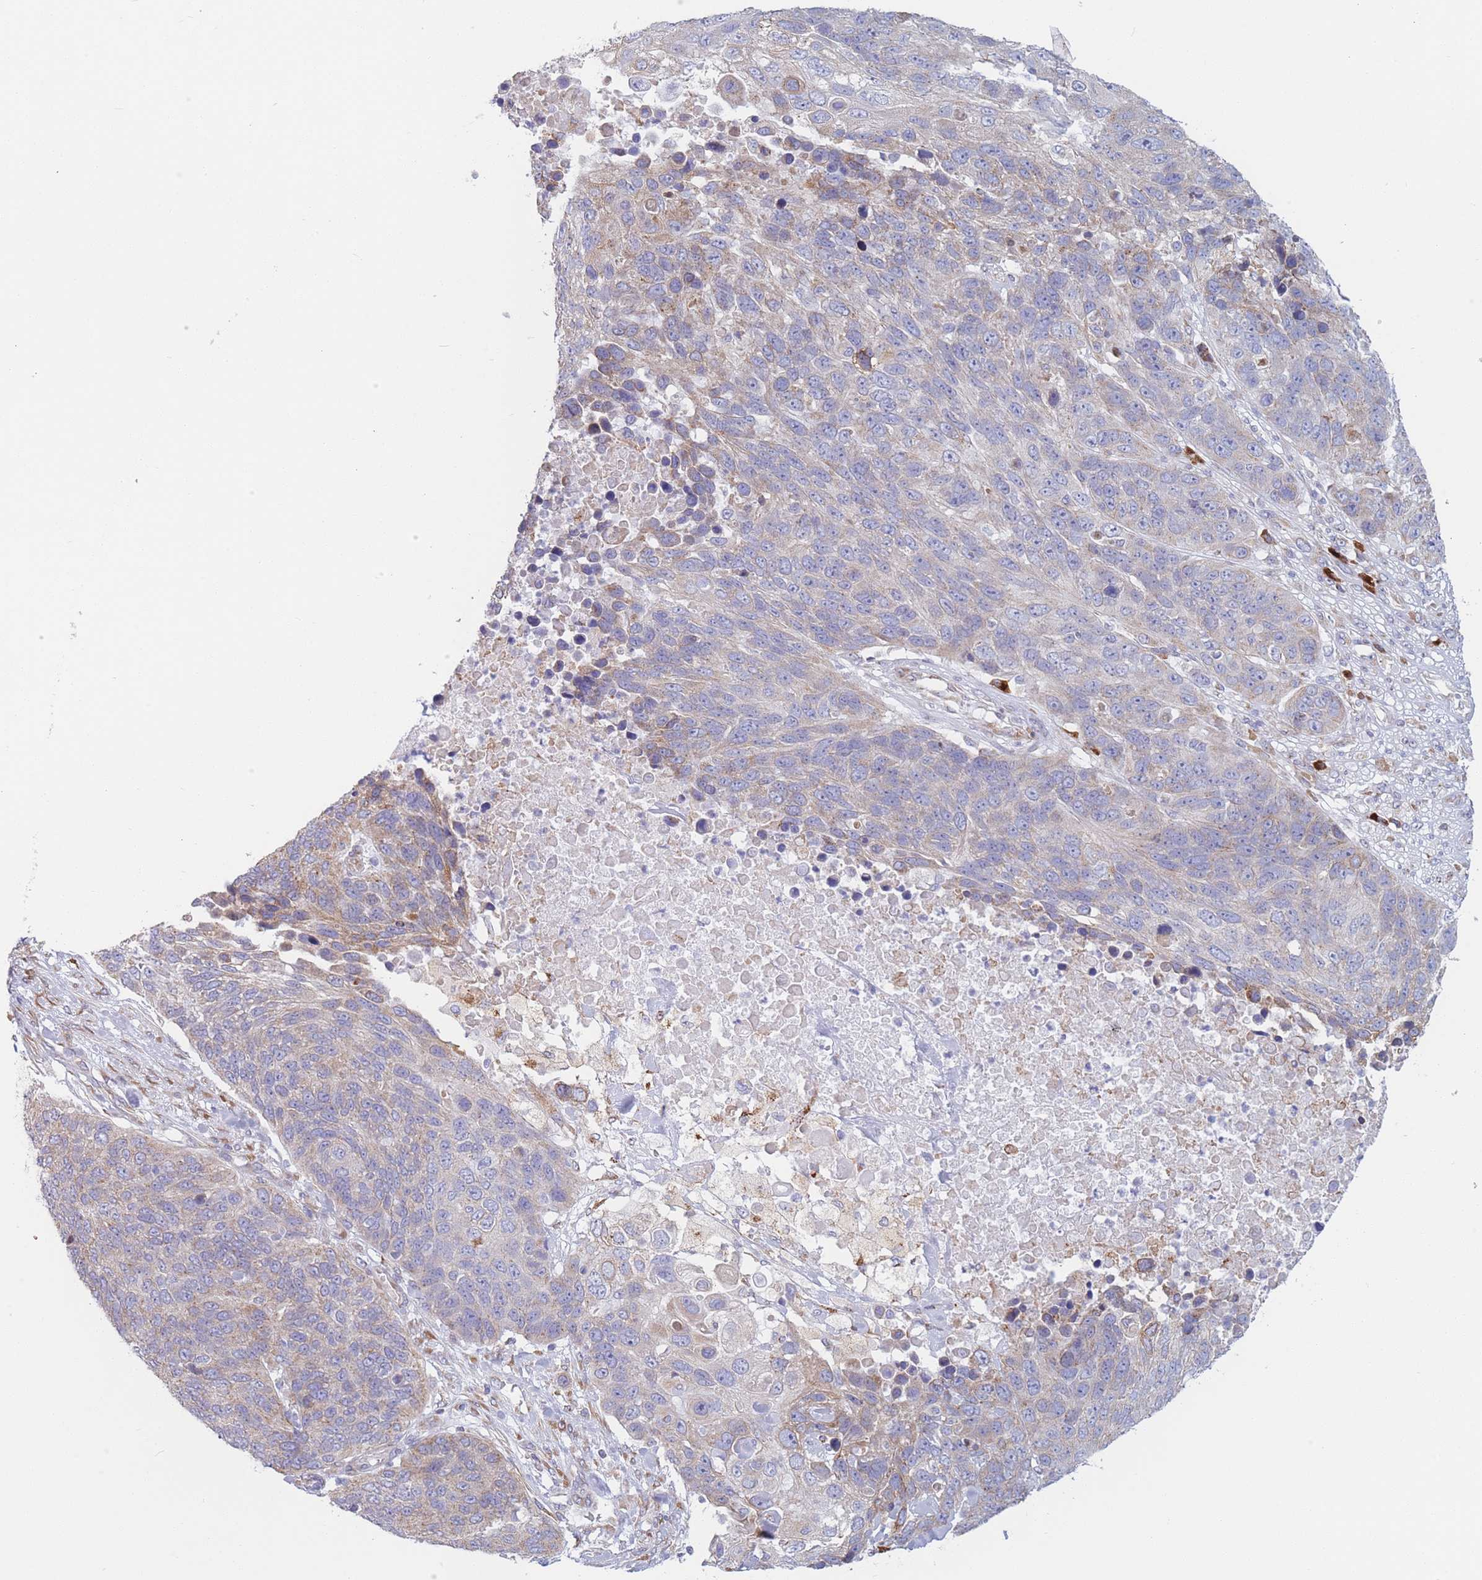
{"staining": {"intensity": "weak", "quantity": "25%-75%", "location": "cytoplasmic/membranous"}, "tissue": "lung cancer", "cell_type": "Tumor cells", "image_type": "cancer", "snomed": [{"axis": "morphology", "description": "Normal tissue, NOS"}, {"axis": "morphology", "description": "Squamous cell carcinoma, NOS"}, {"axis": "topography", "description": "Lymph node"}, {"axis": "topography", "description": "Lung"}], "caption": "Protein expression analysis of squamous cell carcinoma (lung) shows weak cytoplasmic/membranous expression in approximately 25%-75% of tumor cells. The protein is shown in brown color, while the nuclei are stained blue.", "gene": "MRPL30", "patient": {"sex": "male", "age": 66}}